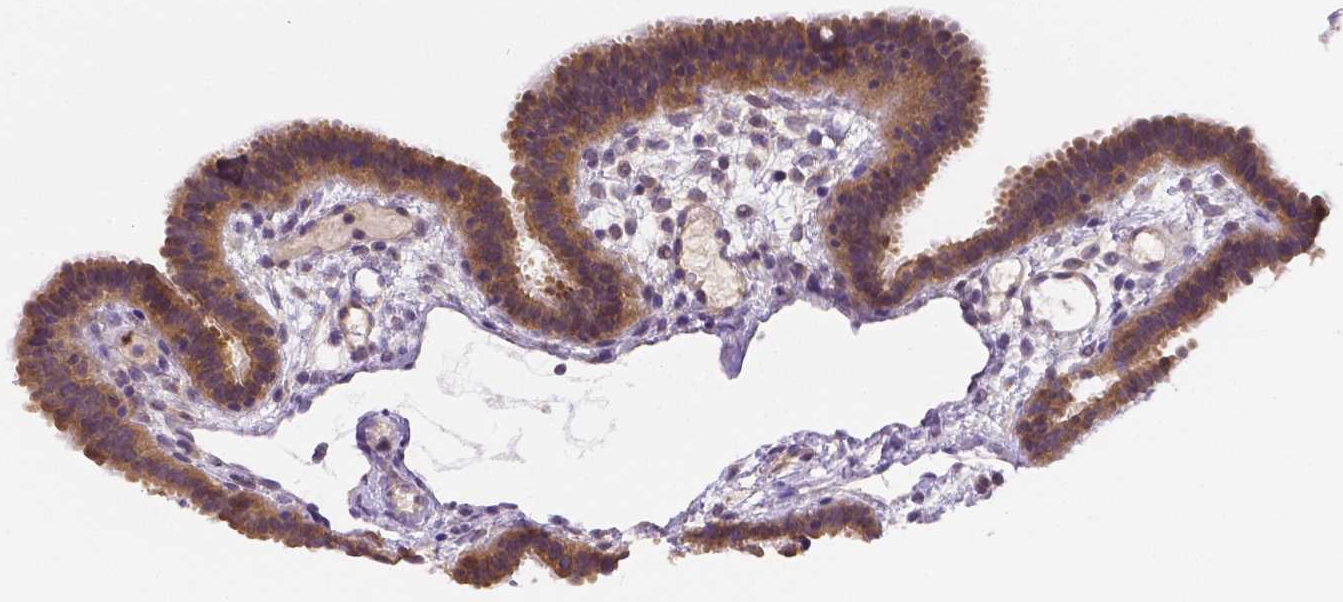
{"staining": {"intensity": "moderate", "quantity": "<25%", "location": "cytoplasmic/membranous"}, "tissue": "fallopian tube", "cell_type": "Glandular cells", "image_type": "normal", "snomed": [{"axis": "morphology", "description": "Normal tissue, NOS"}, {"axis": "topography", "description": "Fallopian tube"}], "caption": "A low amount of moderate cytoplasmic/membranous expression is present in about <25% of glandular cells in benign fallopian tube.", "gene": "ZNRD2", "patient": {"sex": "female", "age": 37}}